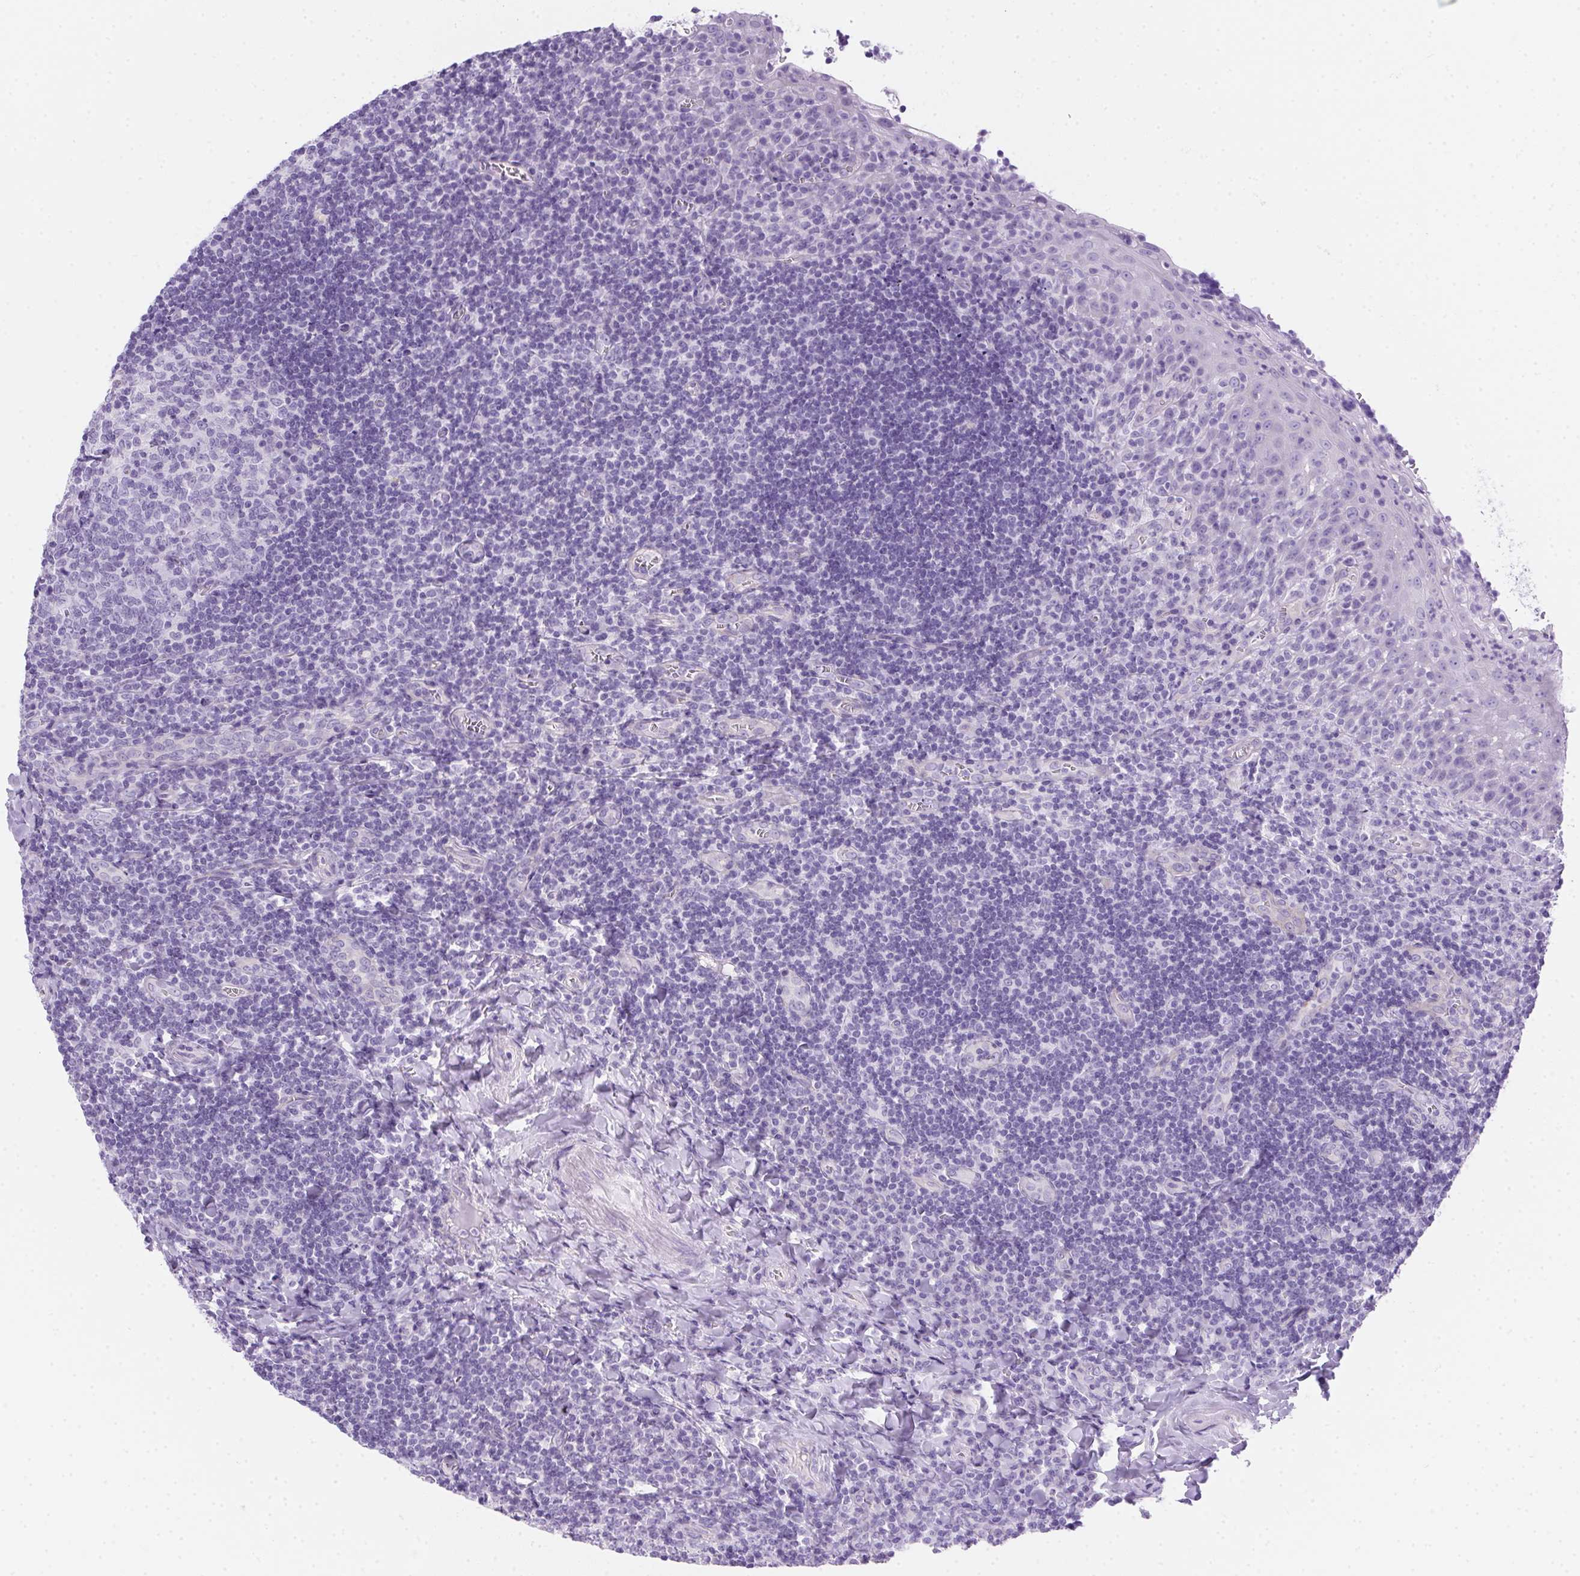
{"staining": {"intensity": "negative", "quantity": "none", "location": "none"}, "tissue": "tonsil", "cell_type": "Germinal center cells", "image_type": "normal", "snomed": [{"axis": "morphology", "description": "Normal tissue, NOS"}, {"axis": "morphology", "description": "Inflammation, NOS"}, {"axis": "topography", "description": "Tonsil"}], "caption": "Germinal center cells are negative for brown protein staining in normal tonsil. Nuclei are stained in blue.", "gene": "SPACA5B", "patient": {"sex": "female", "age": 31}}